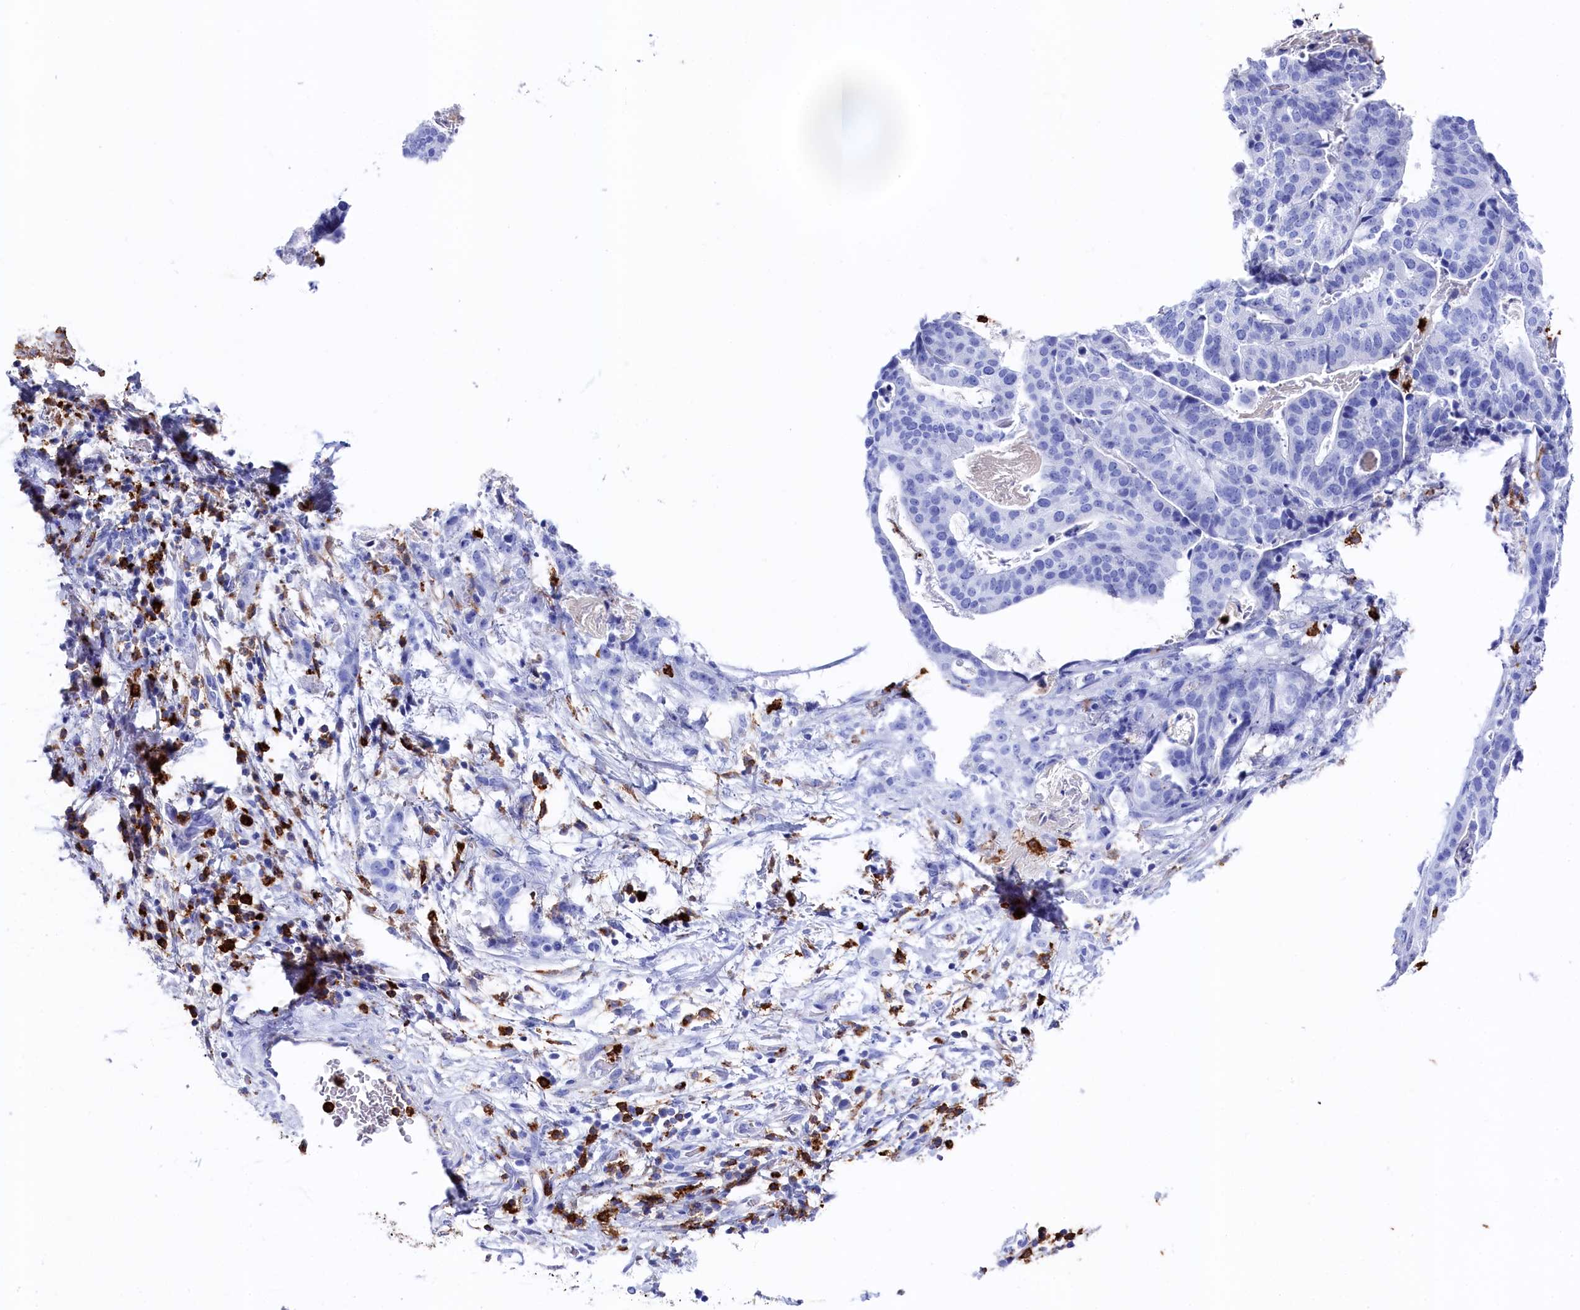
{"staining": {"intensity": "negative", "quantity": "none", "location": "none"}, "tissue": "stomach cancer", "cell_type": "Tumor cells", "image_type": "cancer", "snomed": [{"axis": "morphology", "description": "Adenocarcinoma, NOS"}, {"axis": "topography", "description": "Stomach"}], "caption": "DAB immunohistochemical staining of stomach adenocarcinoma shows no significant positivity in tumor cells.", "gene": "PLAC8", "patient": {"sex": "male", "age": 48}}